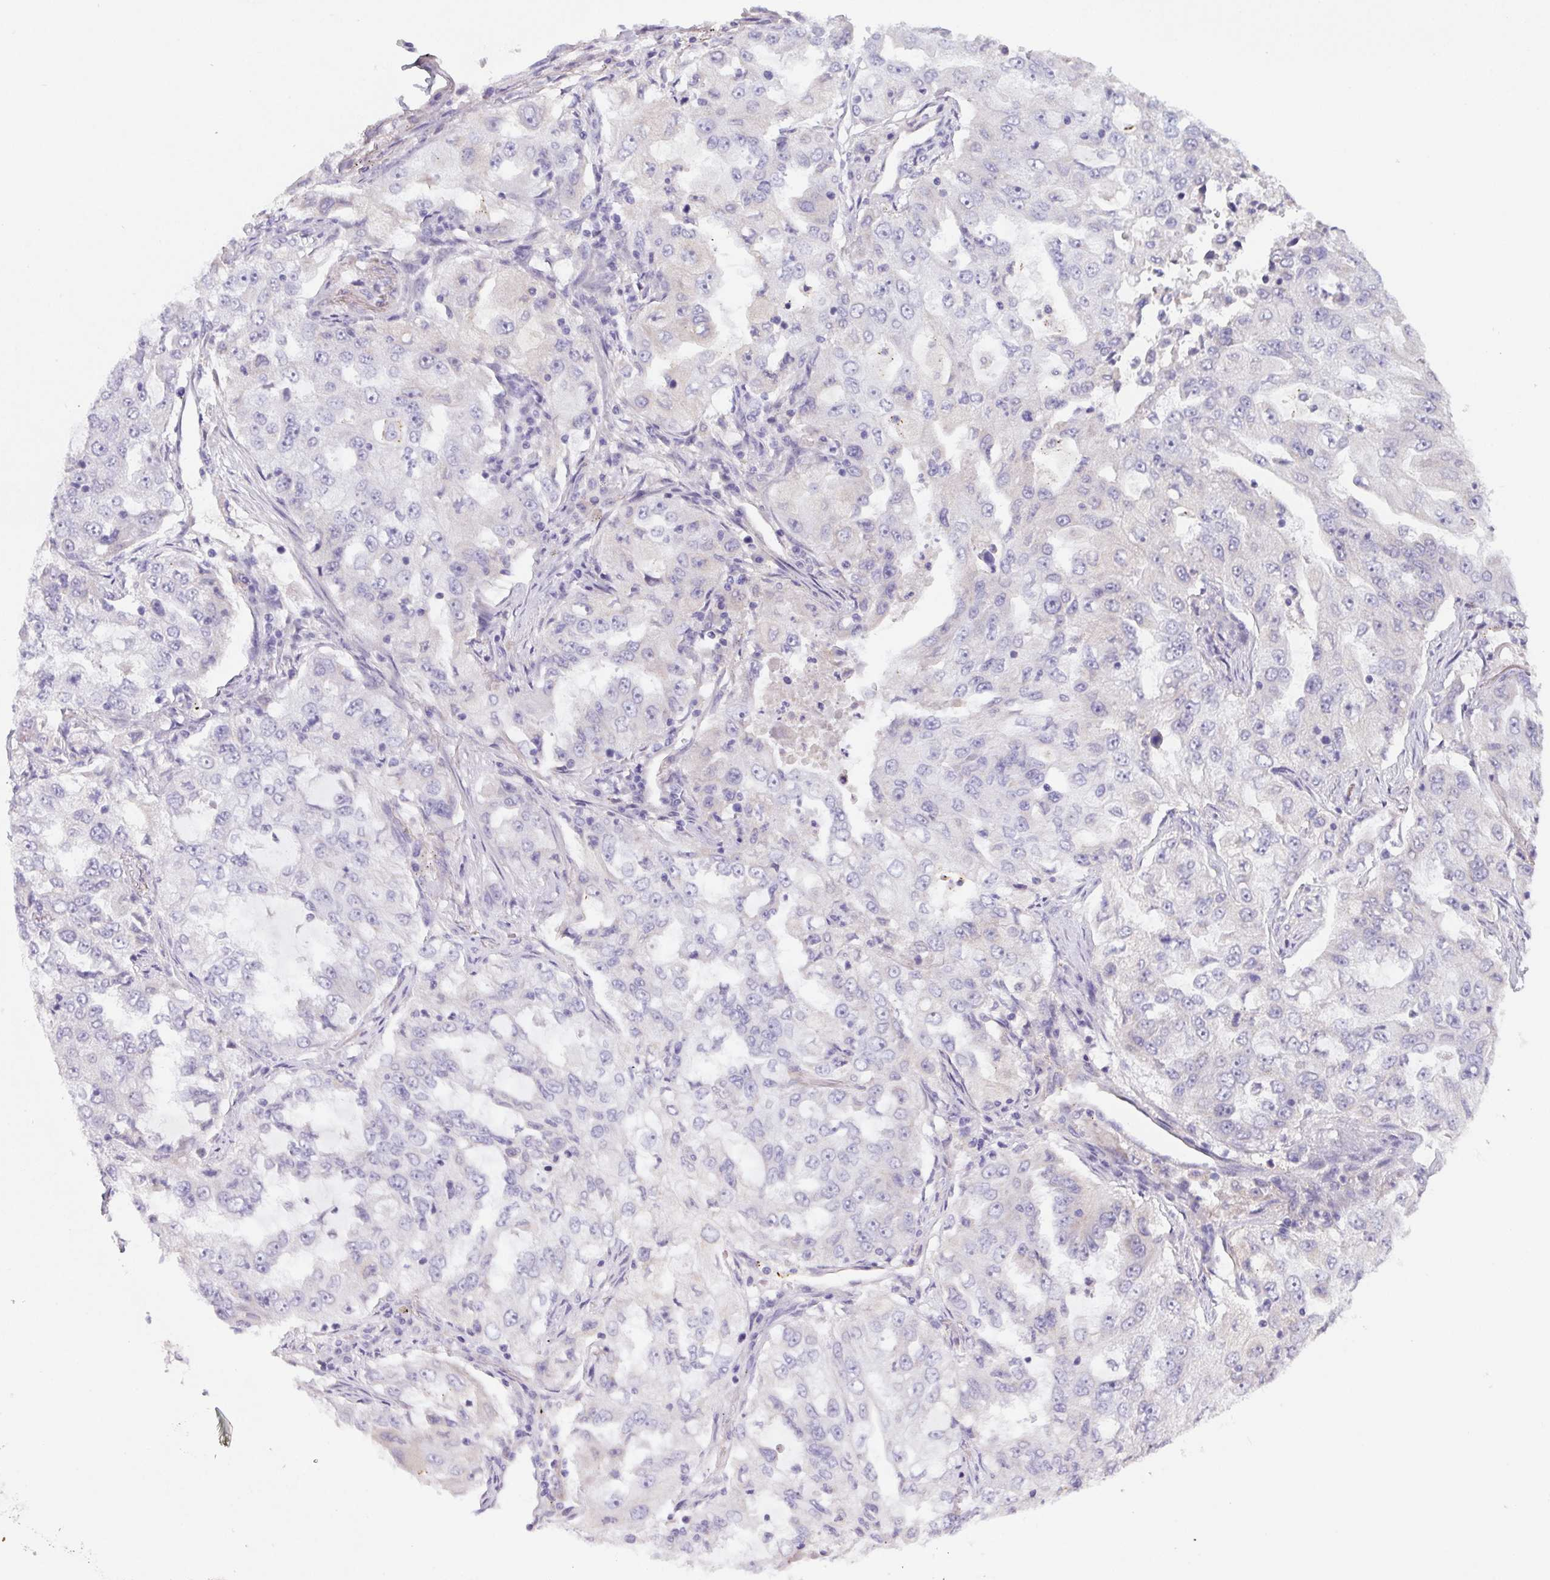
{"staining": {"intensity": "negative", "quantity": "none", "location": "none"}, "tissue": "lung cancer", "cell_type": "Tumor cells", "image_type": "cancer", "snomed": [{"axis": "morphology", "description": "Adenocarcinoma, NOS"}, {"axis": "topography", "description": "Lung"}], "caption": "The IHC micrograph has no significant staining in tumor cells of lung cancer (adenocarcinoma) tissue.", "gene": "LPA", "patient": {"sex": "female", "age": 61}}